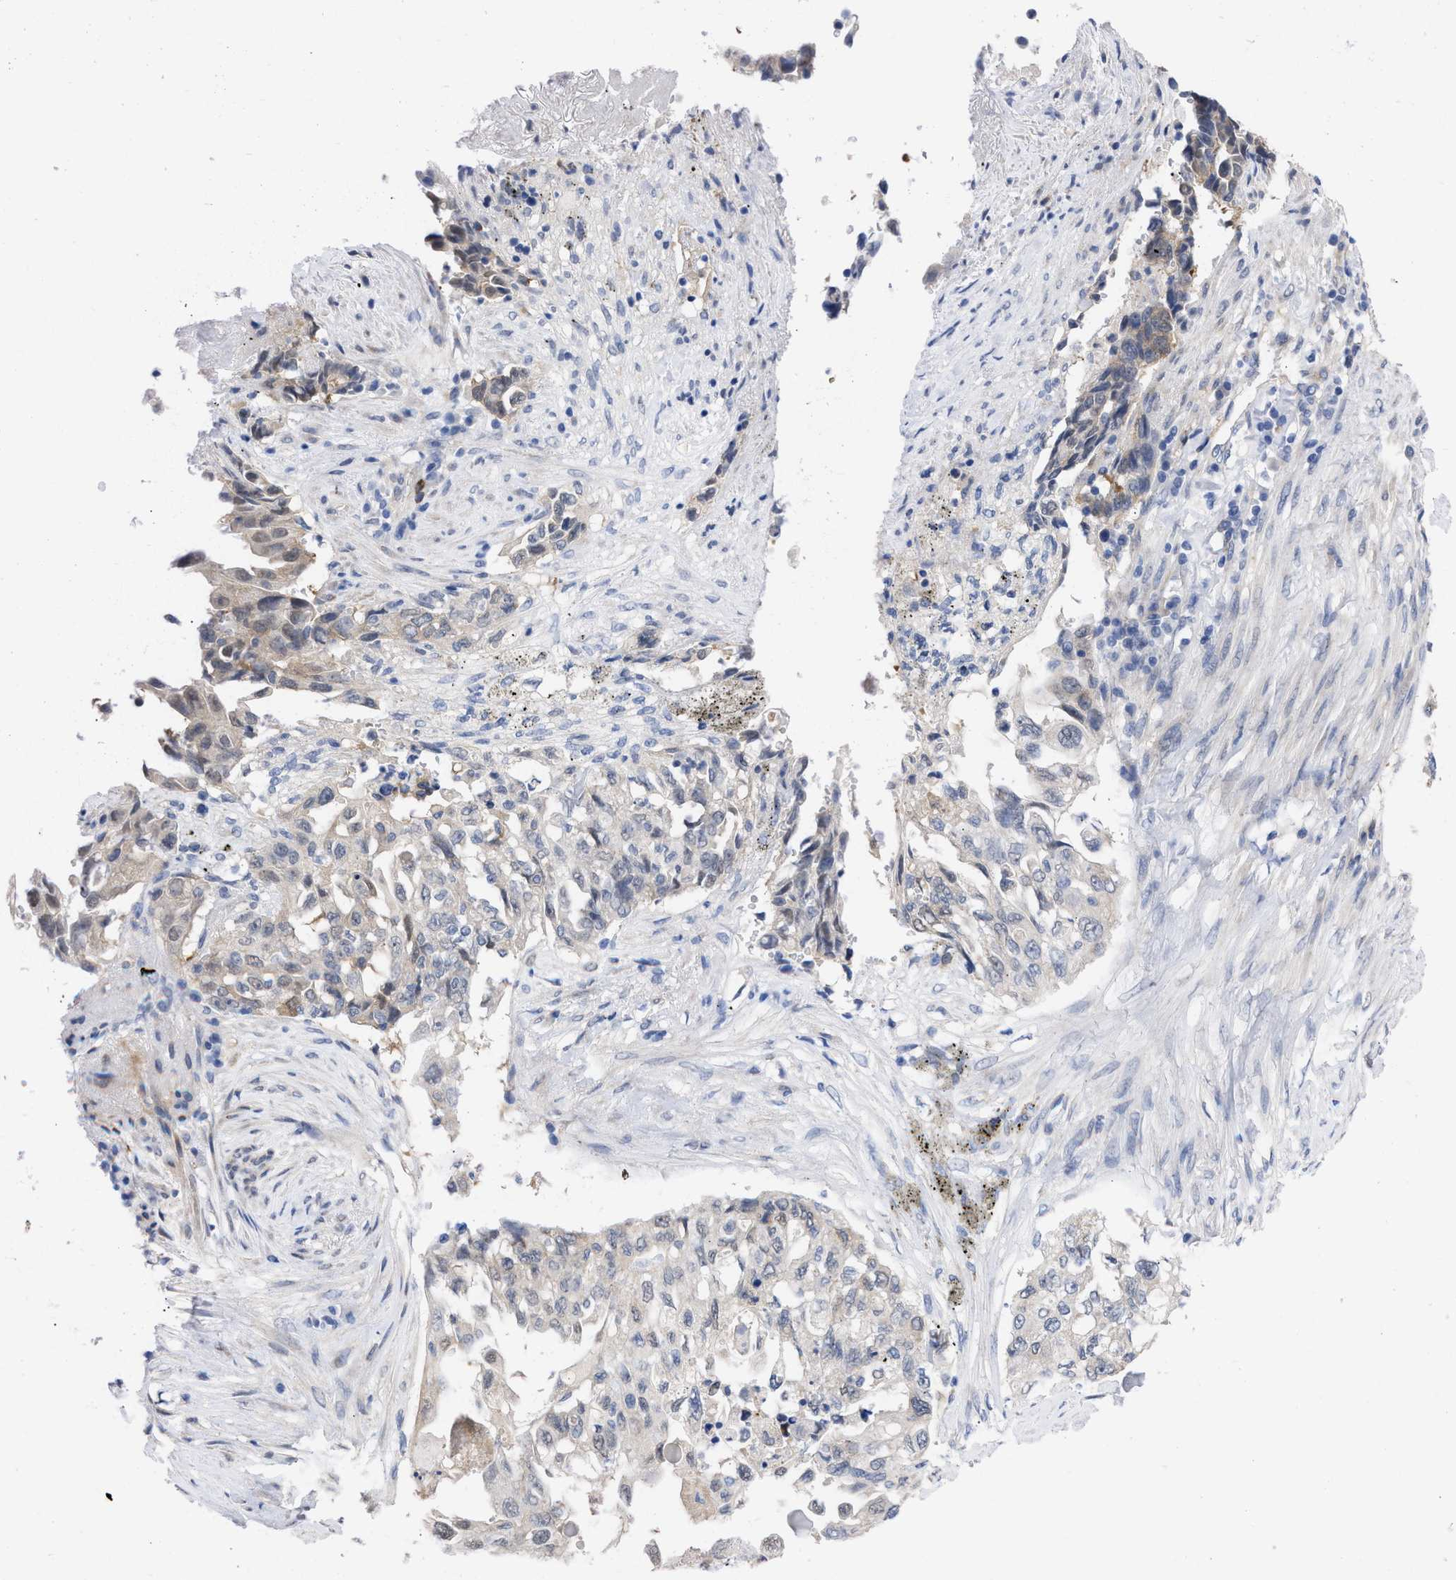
{"staining": {"intensity": "weak", "quantity": "25%-75%", "location": "cytoplasmic/membranous,nuclear"}, "tissue": "lung cancer", "cell_type": "Tumor cells", "image_type": "cancer", "snomed": [{"axis": "morphology", "description": "Adenocarcinoma, NOS"}, {"axis": "topography", "description": "Lung"}], "caption": "Adenocarcinoma (lung) stained with DAB (3,3'-diaminobenzidine) immunohistochemistry (IHC) reveals low levels of weak cytoplasmic/membranous and nuclear expression in about 25%-75% of tumor cells.", "gene": "THRA", "patient": {"sex": "female", "age": 51}}